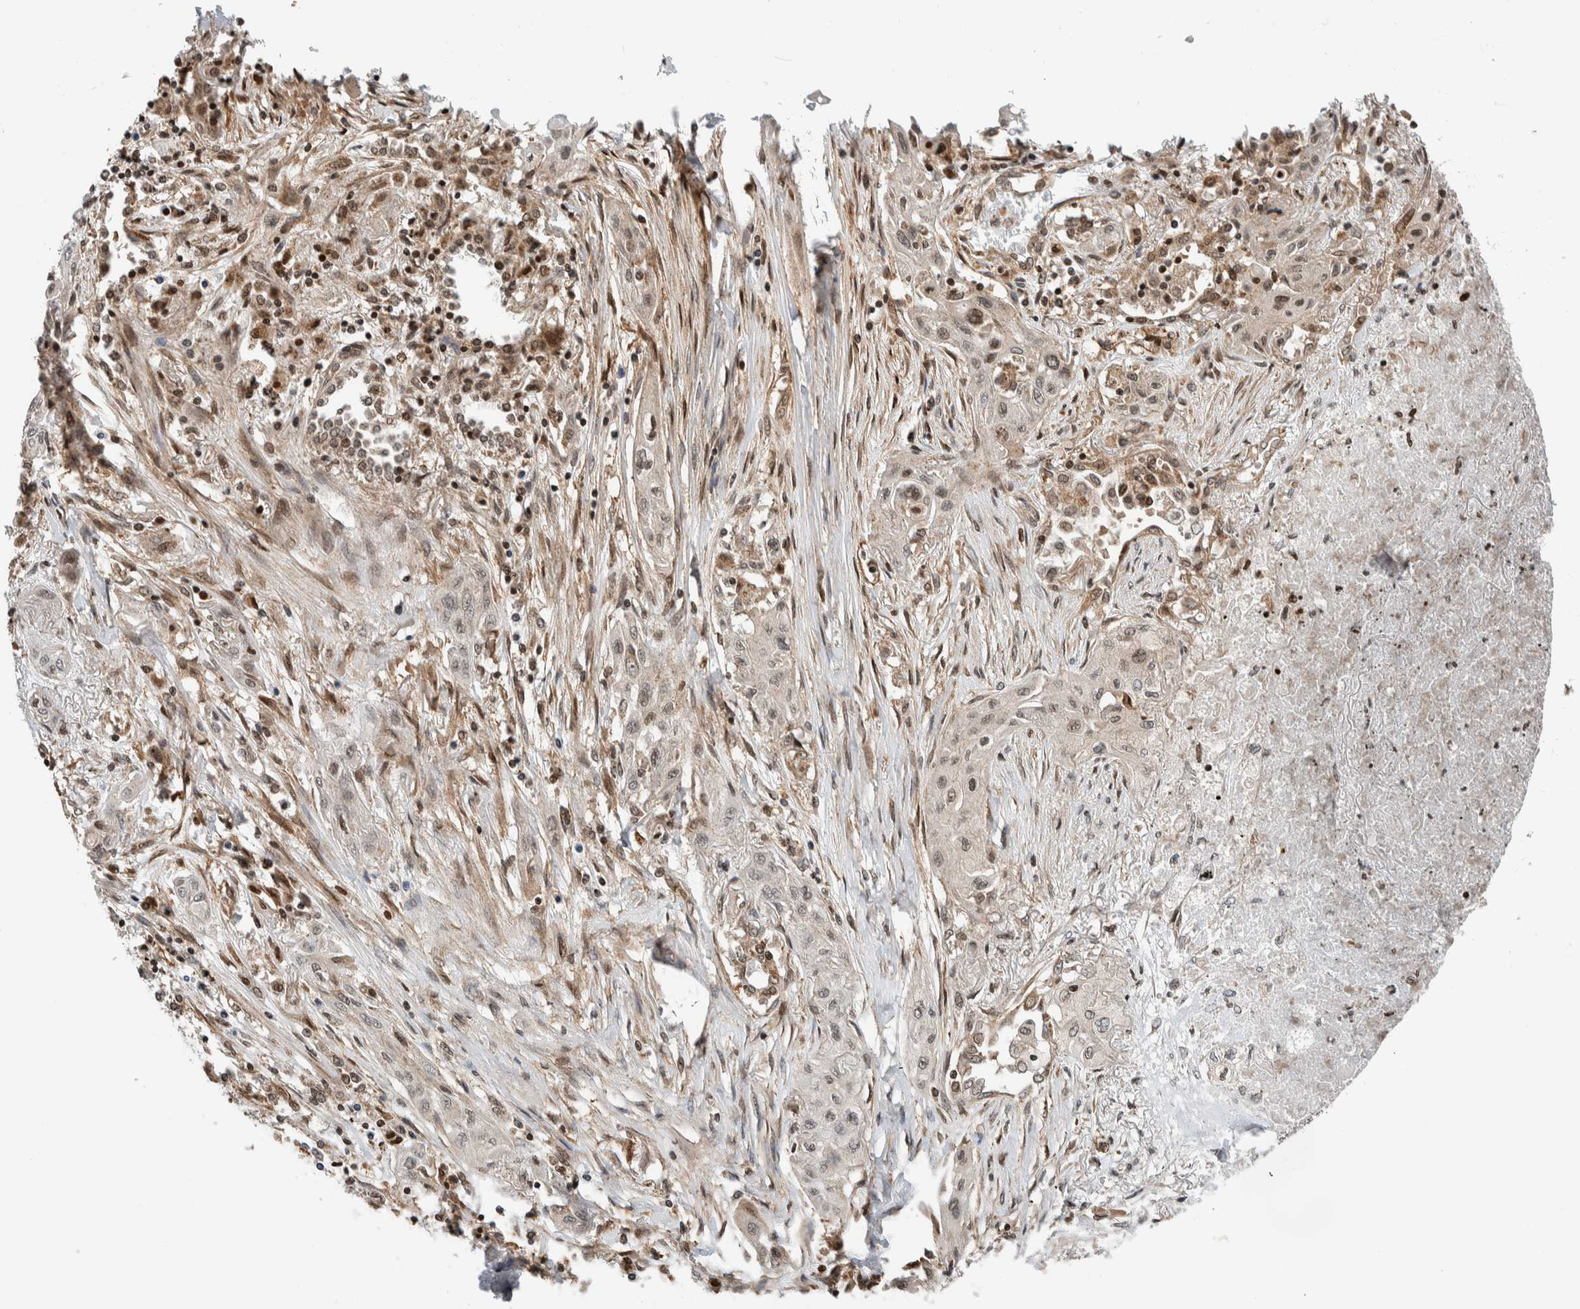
{"staining": {"intensity": "weak", "quantity": "<25%", "location": "nuclear"}, "tissue": "lung cancer", "cell_type": "Tumor cells", "image_type": "cancer", "snomed": [{"axis": "morphology", "description": "Squamous cell carcinoma, NOS"}, {"axis": "topography", "description": "Lung"}], "caption": "Immunohistochemistry (IHC) of lung cancer (squamous cell carcinoma) exhibits no positivity in tumor cells.", "gene": "NPLOC4", "patient": {"sex": "female", "age": 47}}